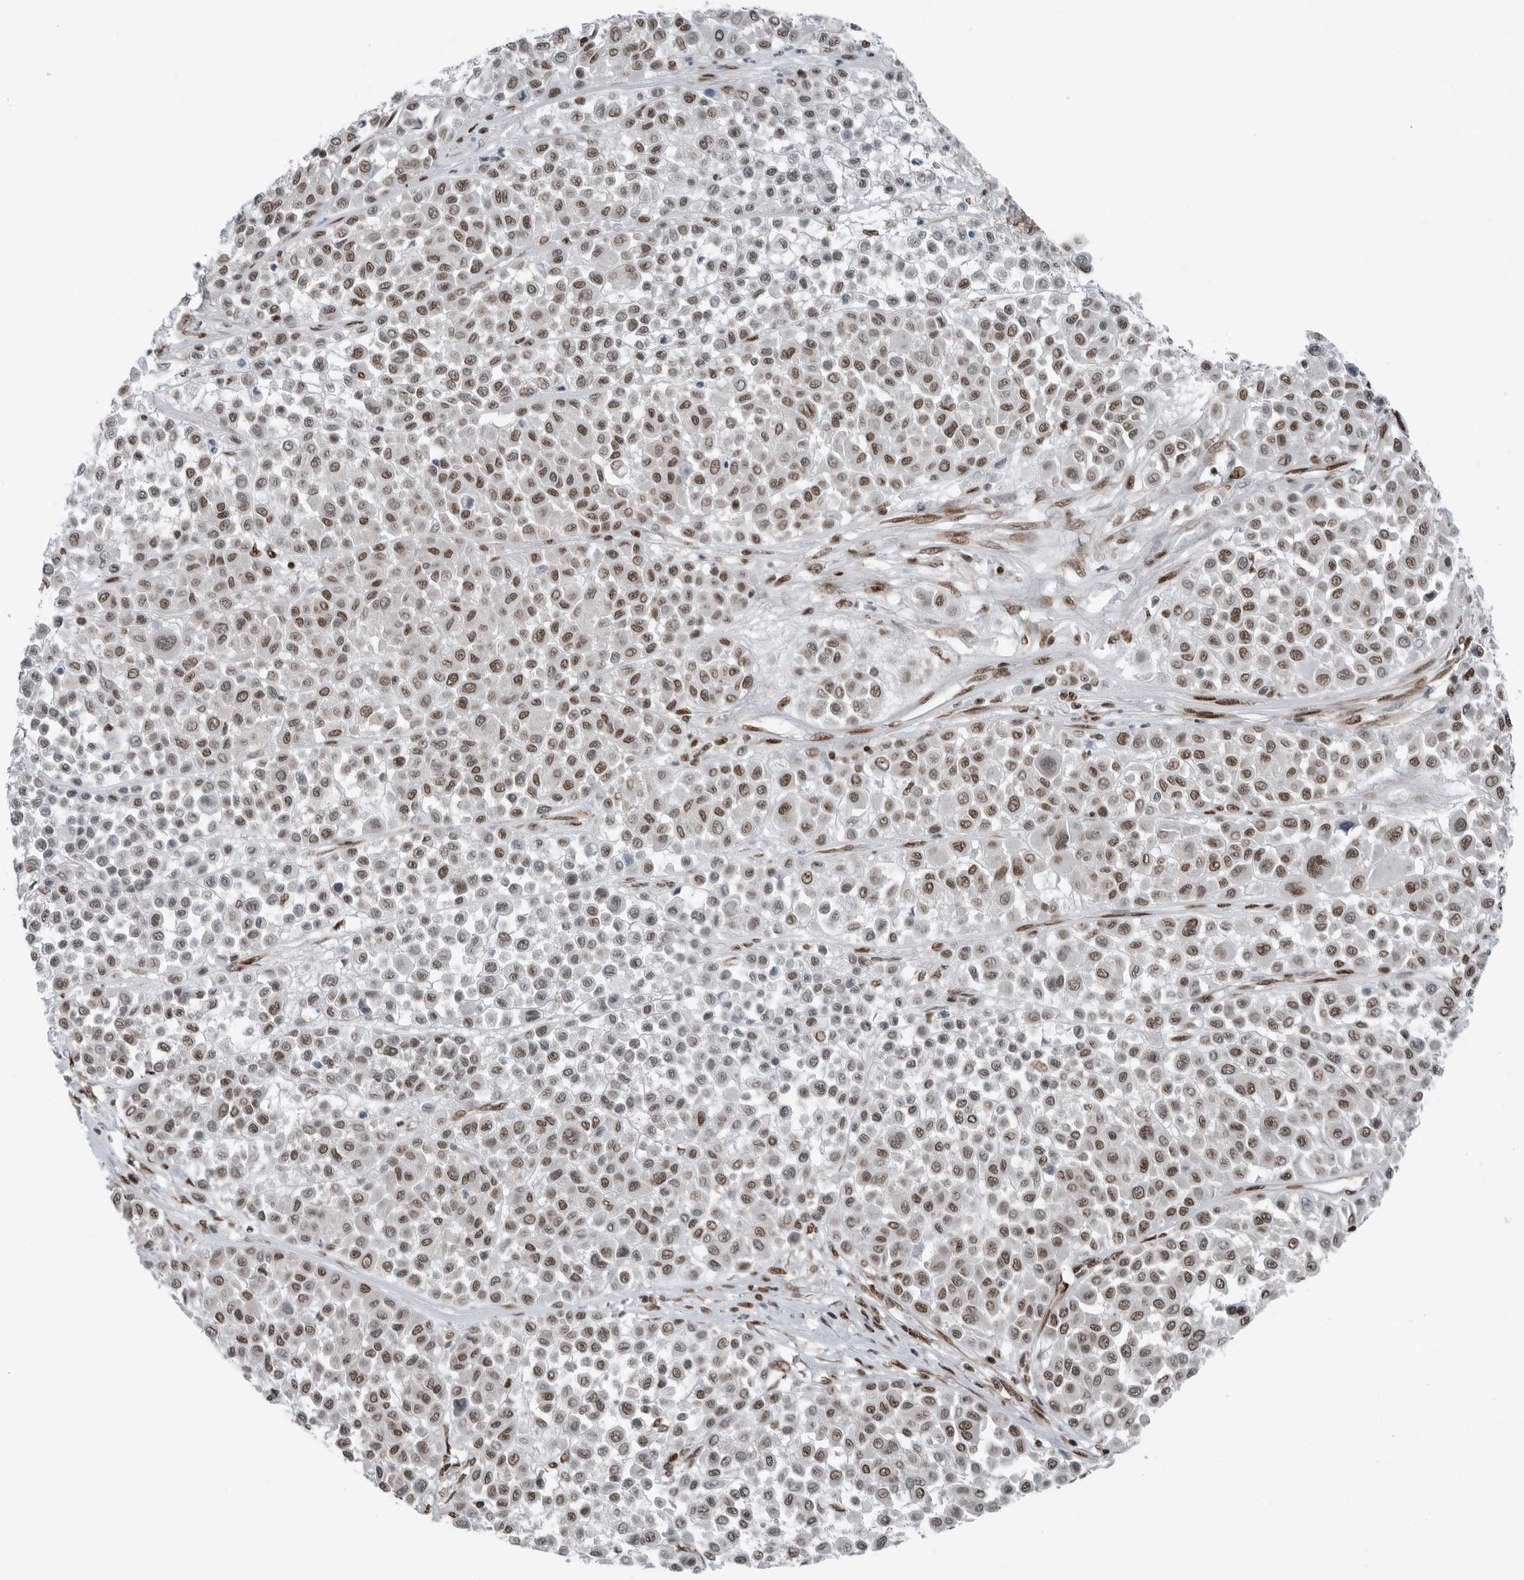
{"staining": {"intensity": "weak", "quantity": "25%-75%", "location": "nuclear"}, "tissue": "melanoma", "cell_type": "Tumor cells", "image_type": "cancer", "snomed": [{"axis": "morphology", "description": "Malignant melanoma, Metastatic site"}, {"axis": "topography", "description": "Soft tissue"}], "caption": "A histopathology image of malignant melanoma (metastatic site) stained for a protein demonstrates weak nuclear brown staining in tumor cells.", "gene": "BLZF1", "patient": {"sex": "male", "age": 41}}